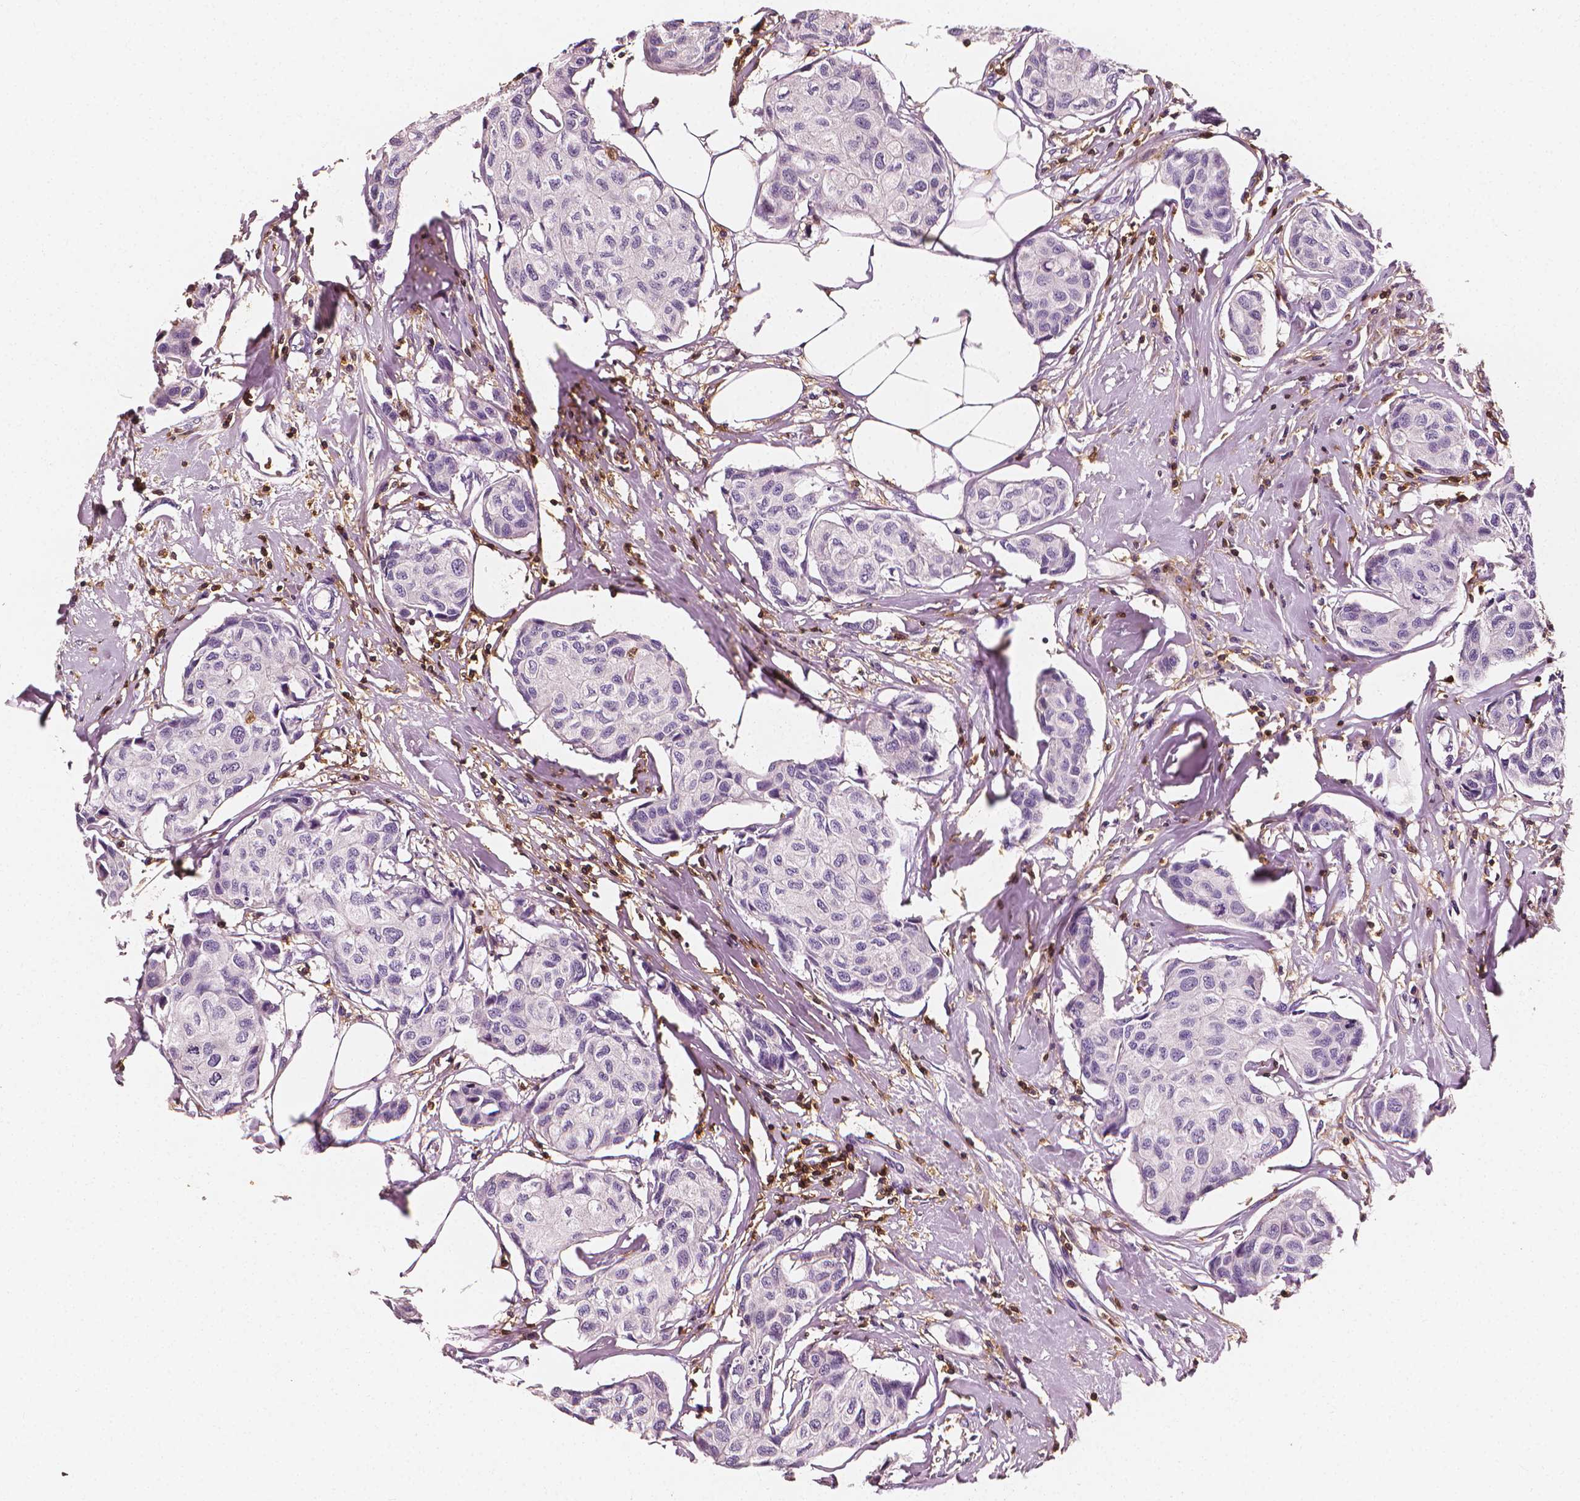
{"staining": {"intensity": "negative", "quantity": "none", "location": "none"}, "tissue": "breast cancer", "cell_type": "Tumor cells", "image_type": "cancer", "snomed": [{"axis": "morphology", "description": "Duct carcinoma"}, {"axis": "topography", "description": "Breast"}], "caption": "Immunohistochemical staining of human breast cancer demonstrates no significant expression in tumor cells.", "gene": "PTPRC", "patient": {"sex": "female", "age": 80}}